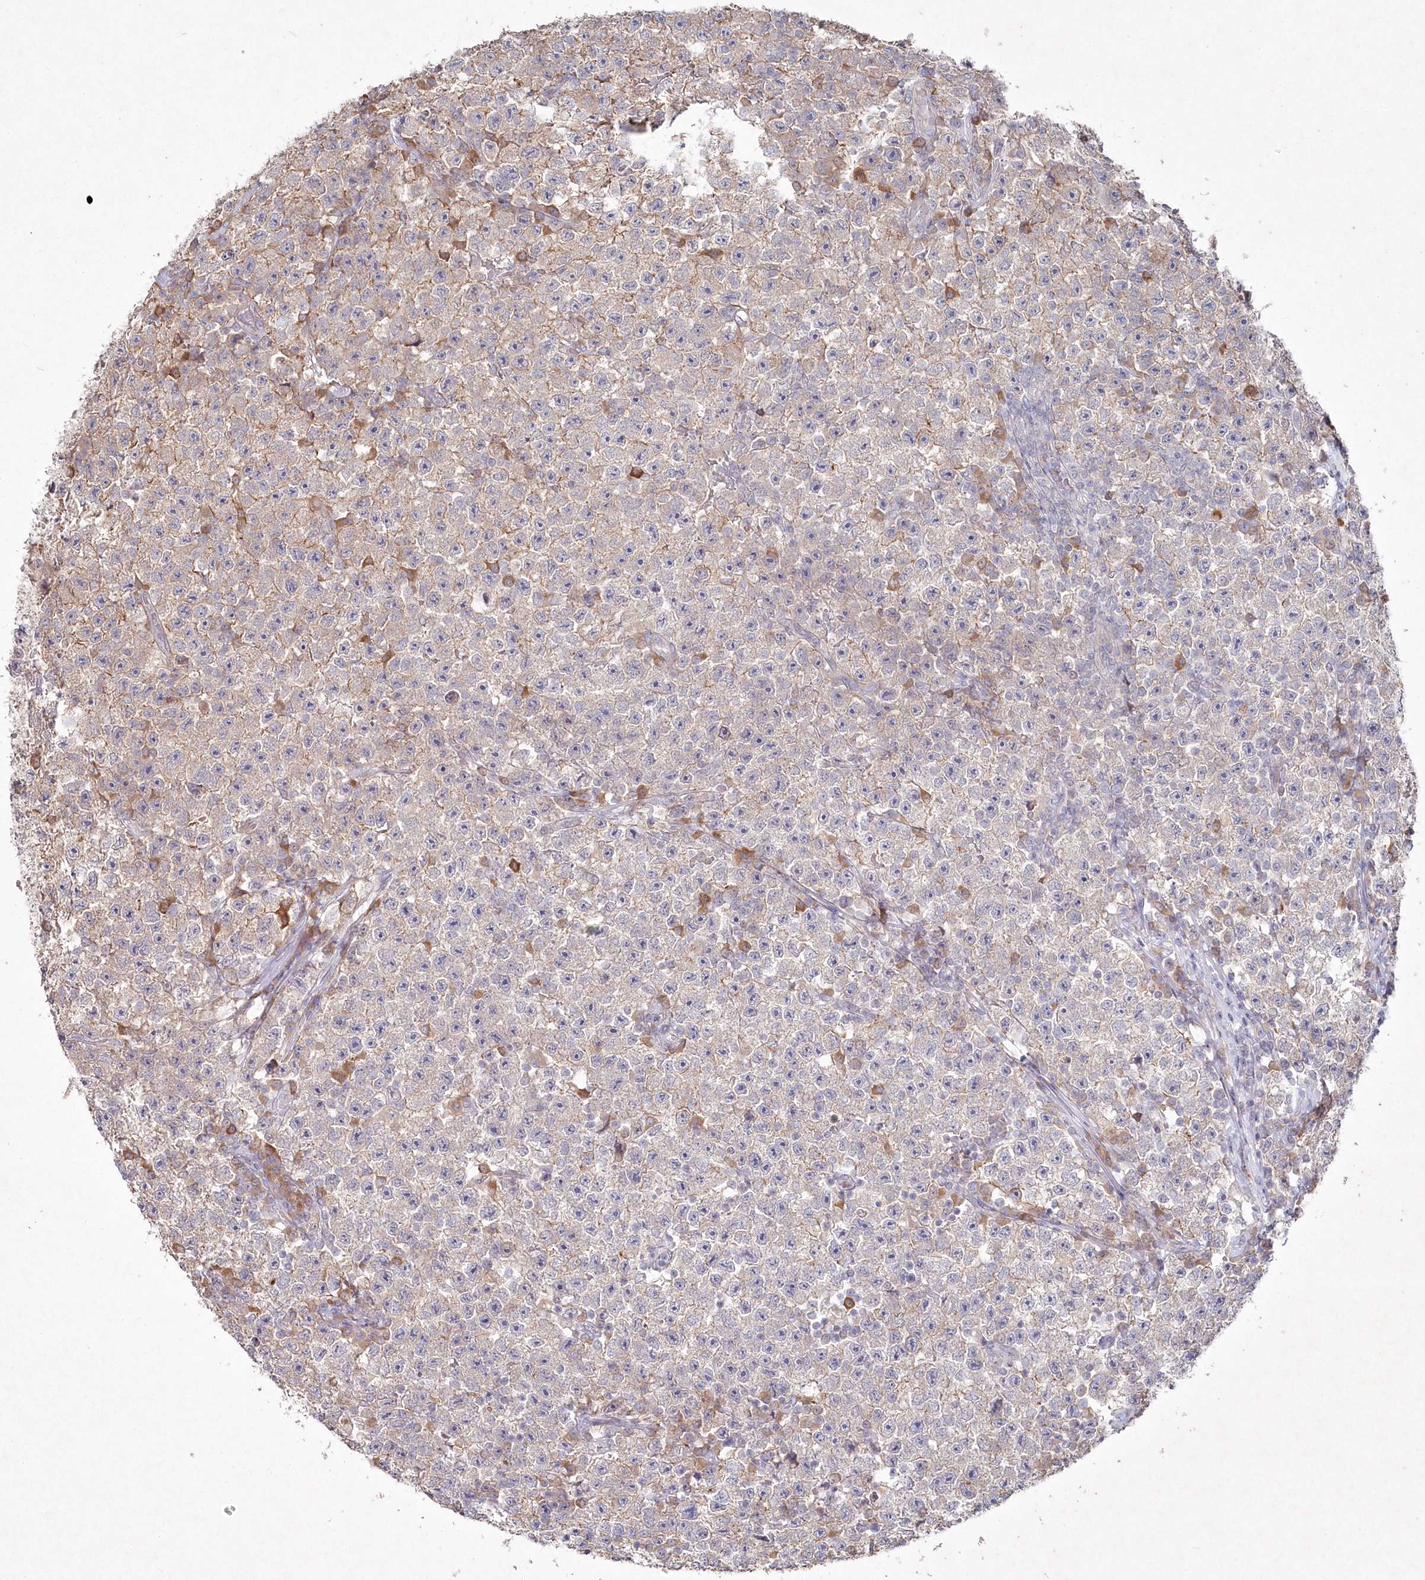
{"staining": {"intensity": "weak", "quantity": "<25%", "location": "cytoplasmic/membranous"}, "tissue": "testis cancer", "cell_type": "Tumor cells", "image_type": "cancer", "snomed": [{"axis": "morphology", "description": "Seminoma, NOS"}, {"axis": "topography", "description": "Testis"}], "caption": "High magnification brightfield microscopy of testis cancer stained with DAB (brown) and counterstained with hematoxylin (blue): tumor cells show no significant staining.", "gene": "TGFBRAP1", "patient": {"sex": "male", "age": 22}}